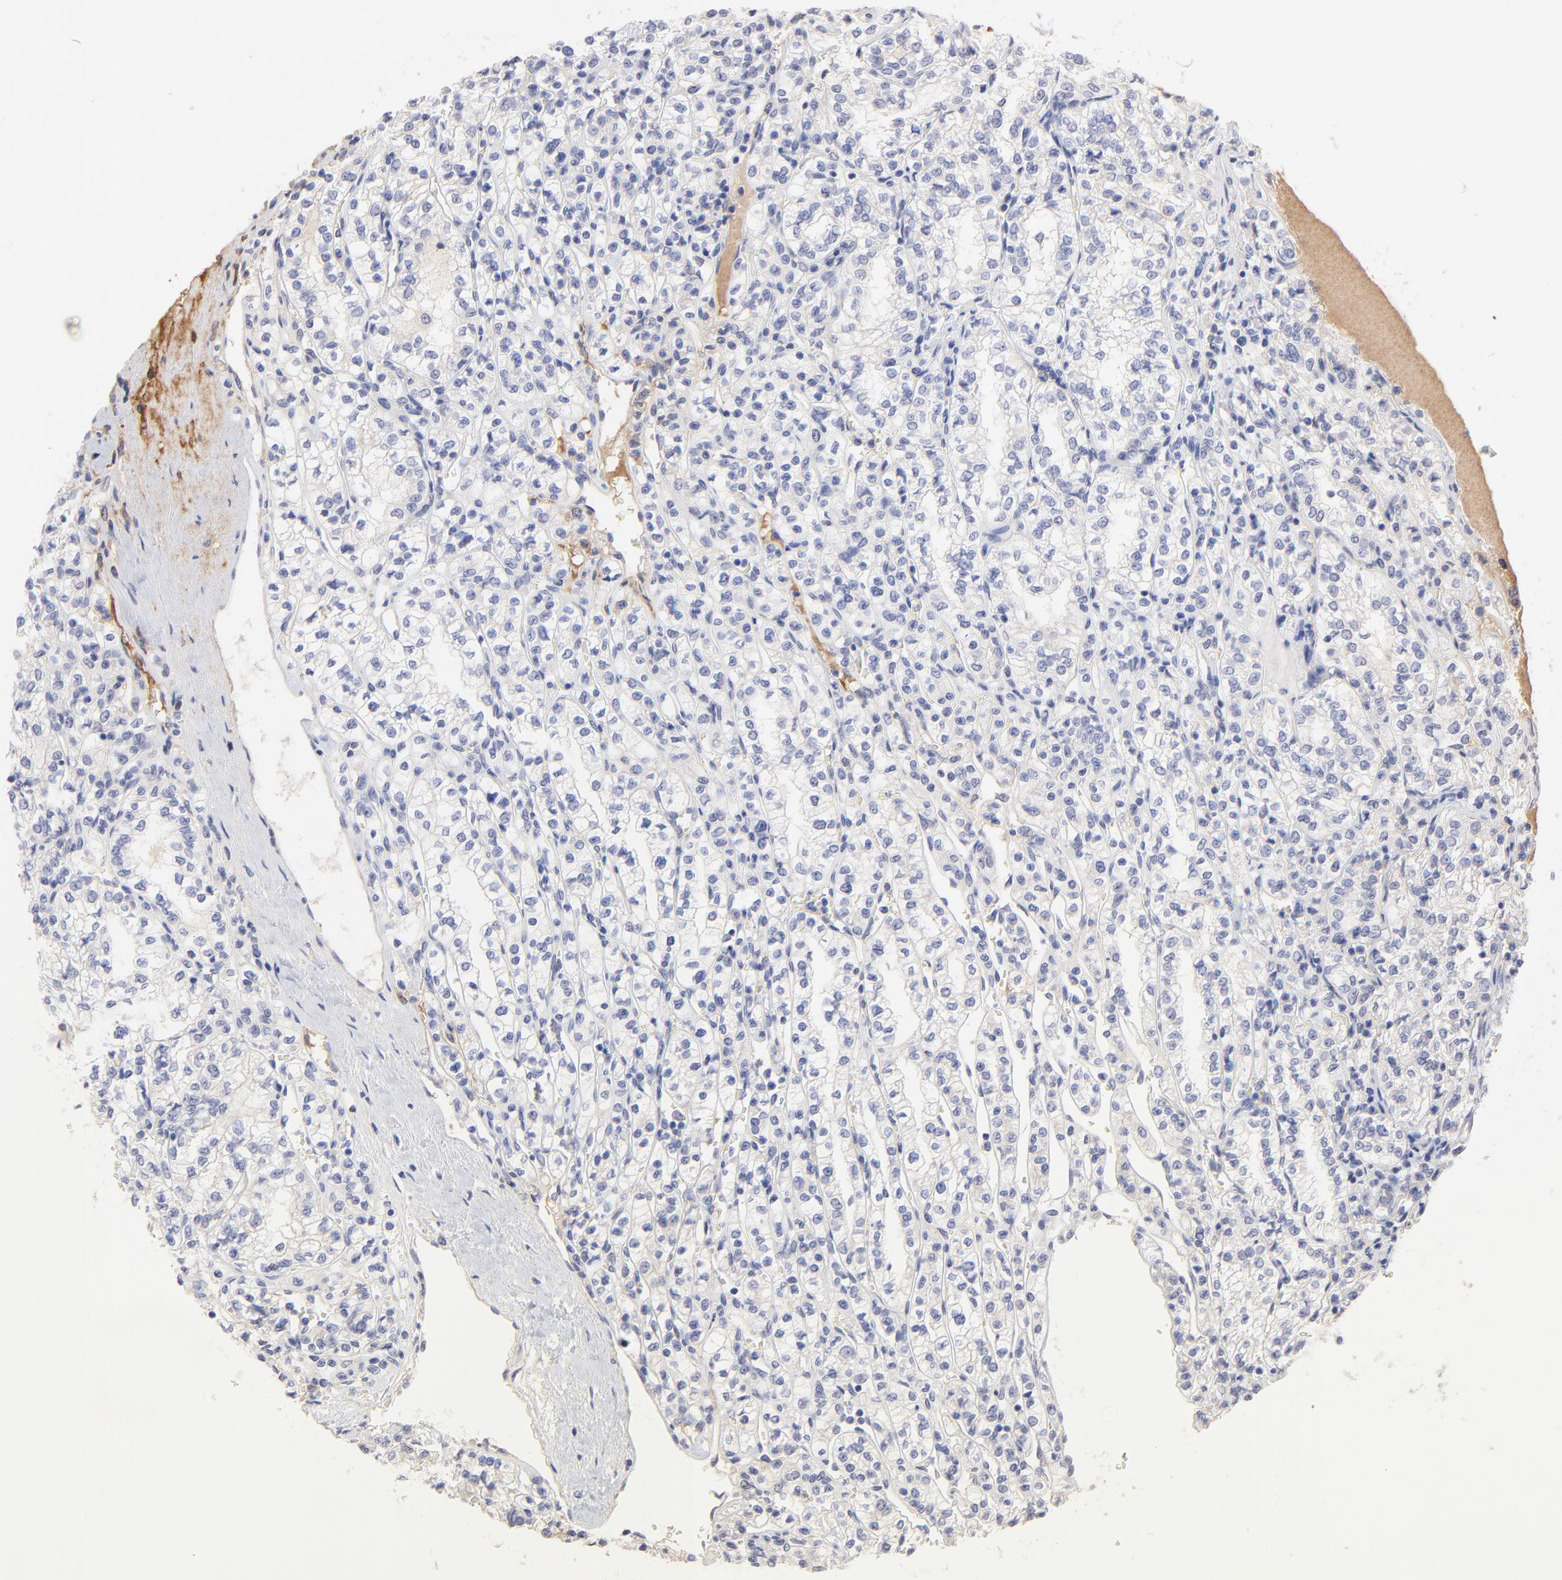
{"staining": {"intensity": "negative", "quantity": "none", "location": "none"}, "tissue": "renal cancer", "cell_type": "Tumor cells", "image_type": "cancer", "snomed": [{"axis": "morphology", "description": "Adenocarcinoma, NOS"}, {"axis": "topography", "description": "Kidney"}], "caption": "A photomicrograph of adenocarcinoma (renal) stained for a protein demonstrates no brown staining in tumor cells.", "gene": "PSMD14", "patient": {"sex": "male", "age": 61}}